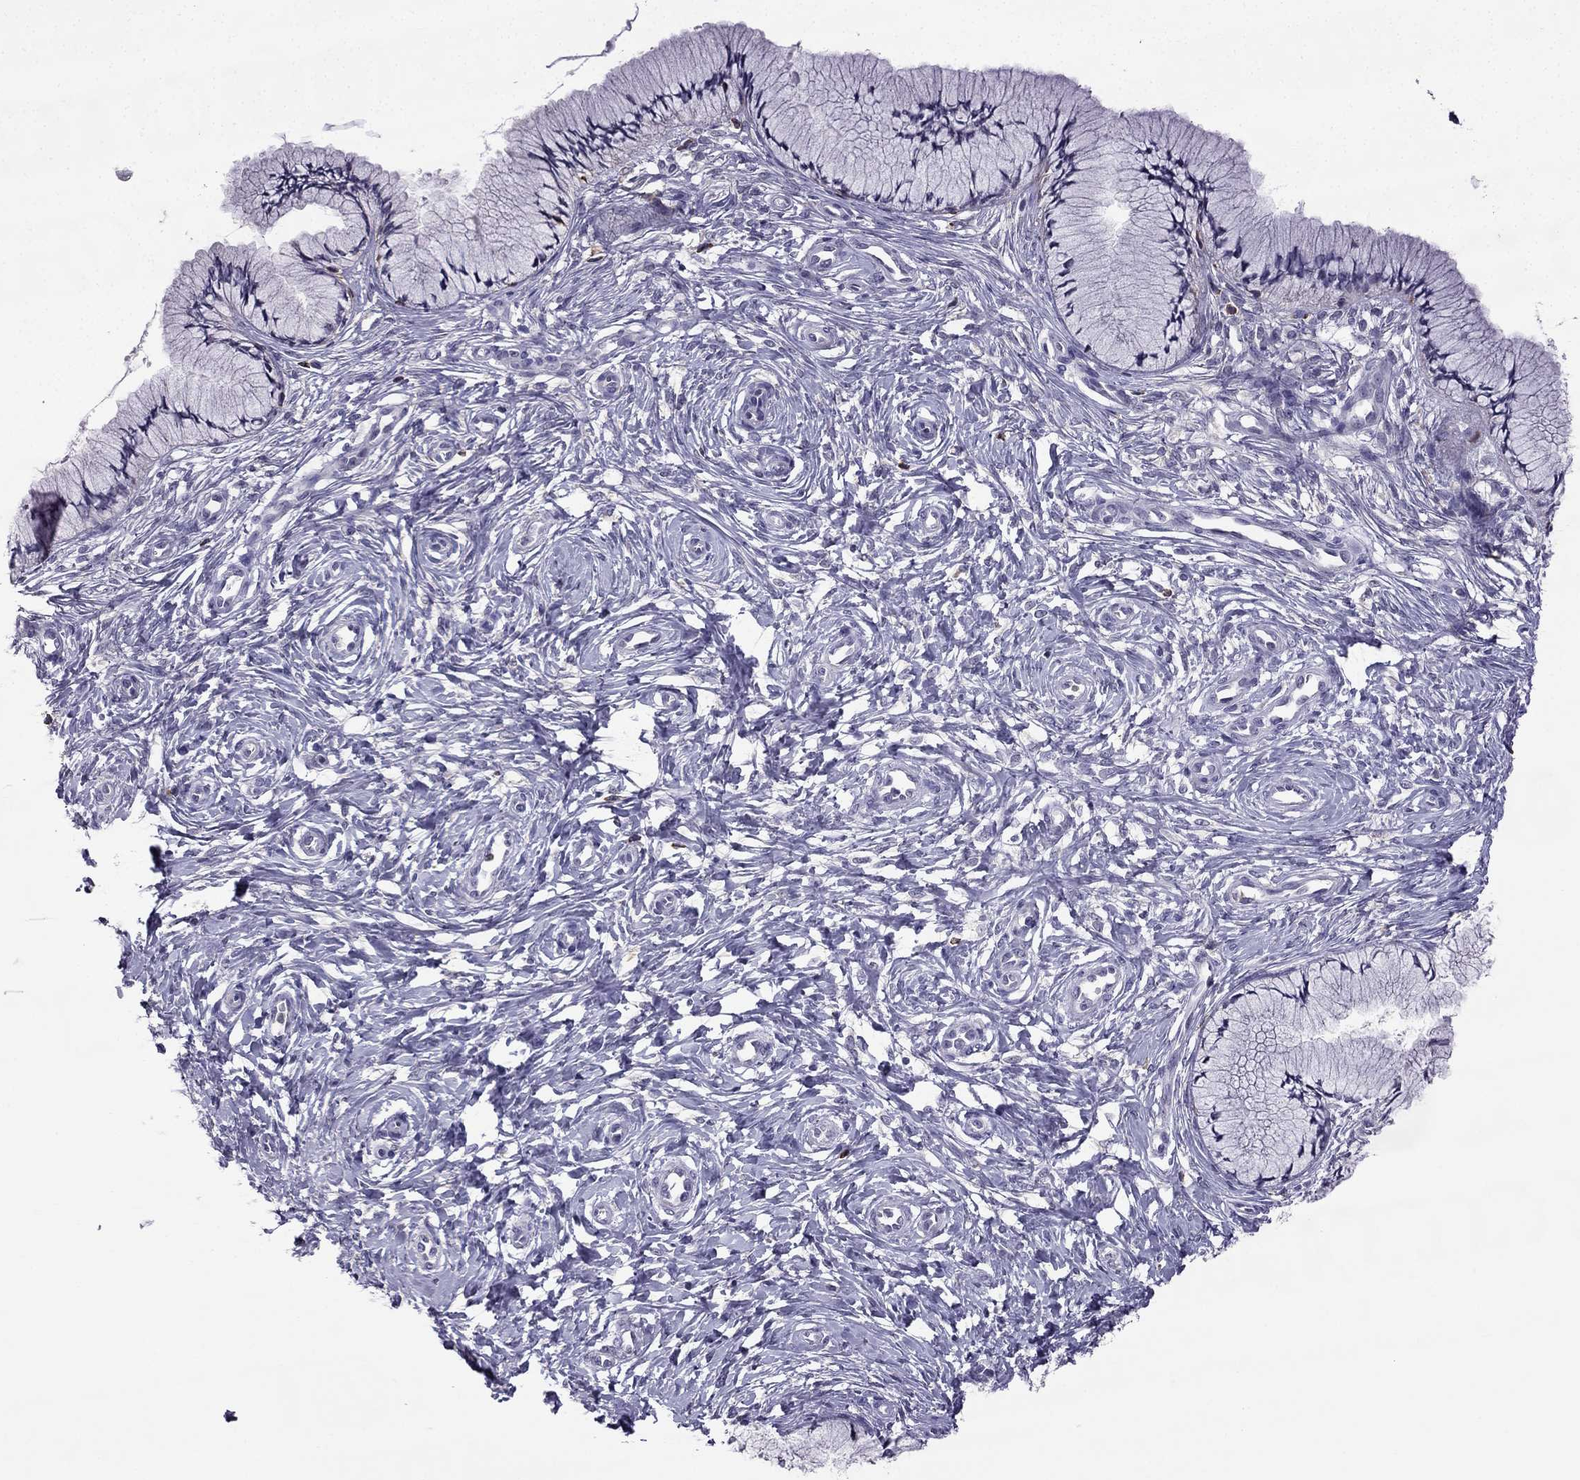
{"staining": {"intensity": "negative", "quantity": "none", "location": "none"}, "tissue": "cervix", "cell_type": "Glandular cells", "image_type": "normal", "snomed": [{"axis": "morphology", "description": "Normal tissue, NOS"}, {"axis": "topography", "description": "Cervix"}], "caption": "Glandular cells are negative for brown protein staining in unremarkable cervix. Brightfield microscopy of immunohistochemistry stained with DAB (3,3'-diaminobenzidine) (brown) and hematoxylin (blue), captured at high magnification.", "gene": "CCK", "patient": {"sex": "female", "age": 37}}